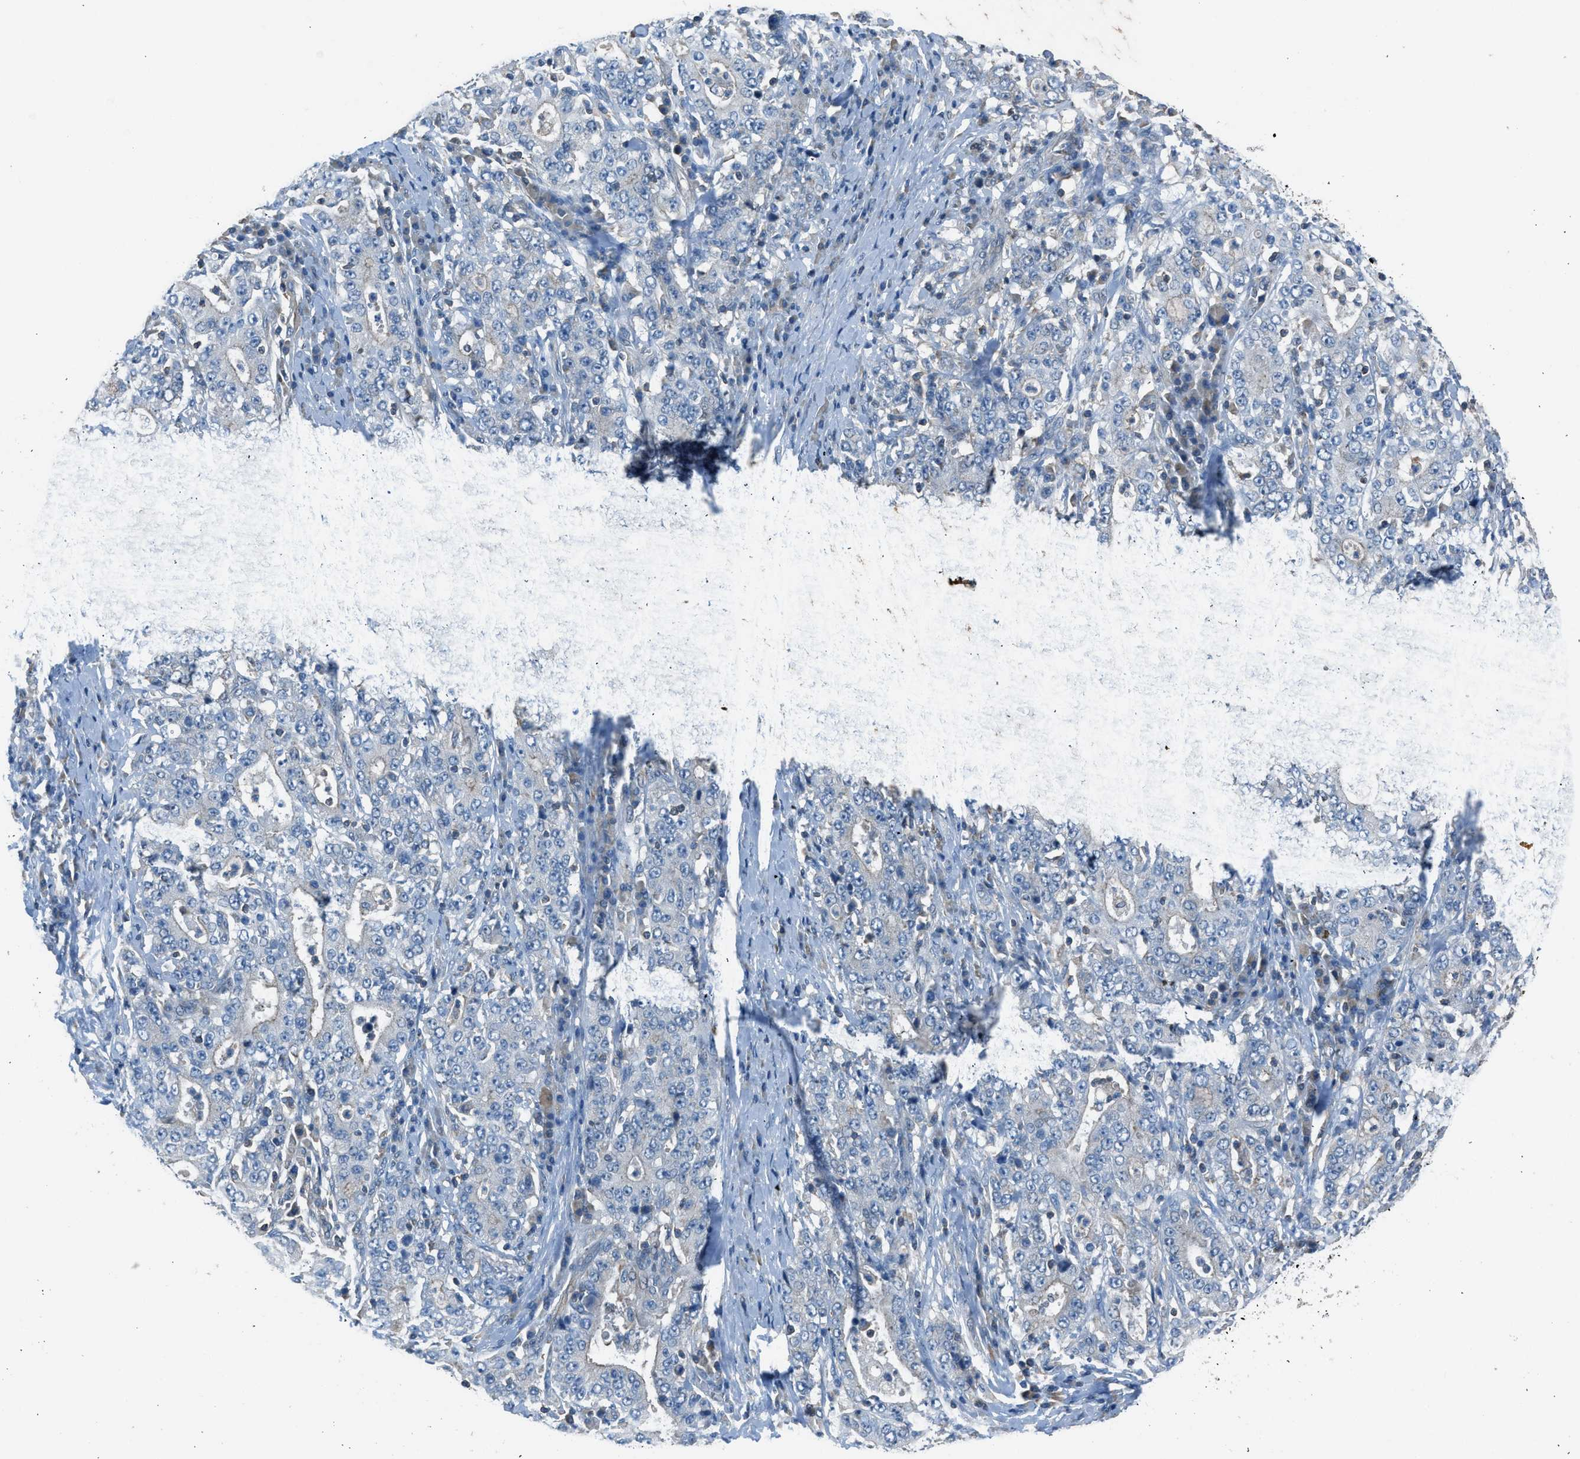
{"staining": {"intensity": "negative", "quantity": "none", "location": "none"}, "tissue": "stomach cancer", "cell_type": "Tumor cells", "image_type": "cancer", "snomed": [{"axis": "morphology", "description": "Normal tissue, NOS"}, {"axis": "morphology", "description": "Adenocarcinoma, NOS"}, {"axis": "topography", "description": "Stomach, upper"}, {"axis": "topography", "description": "Stomach"}], "caption": "This histopathology image is of stomach cancer (adenocarcinoma) stained with immunohistochemistry (IHC) to label a protein in brown with the nuclei are counter-stained blue. There is no staining in tumor cells.", "gene": "LMLN", "patient": {"sex": "male", "age": 59}}